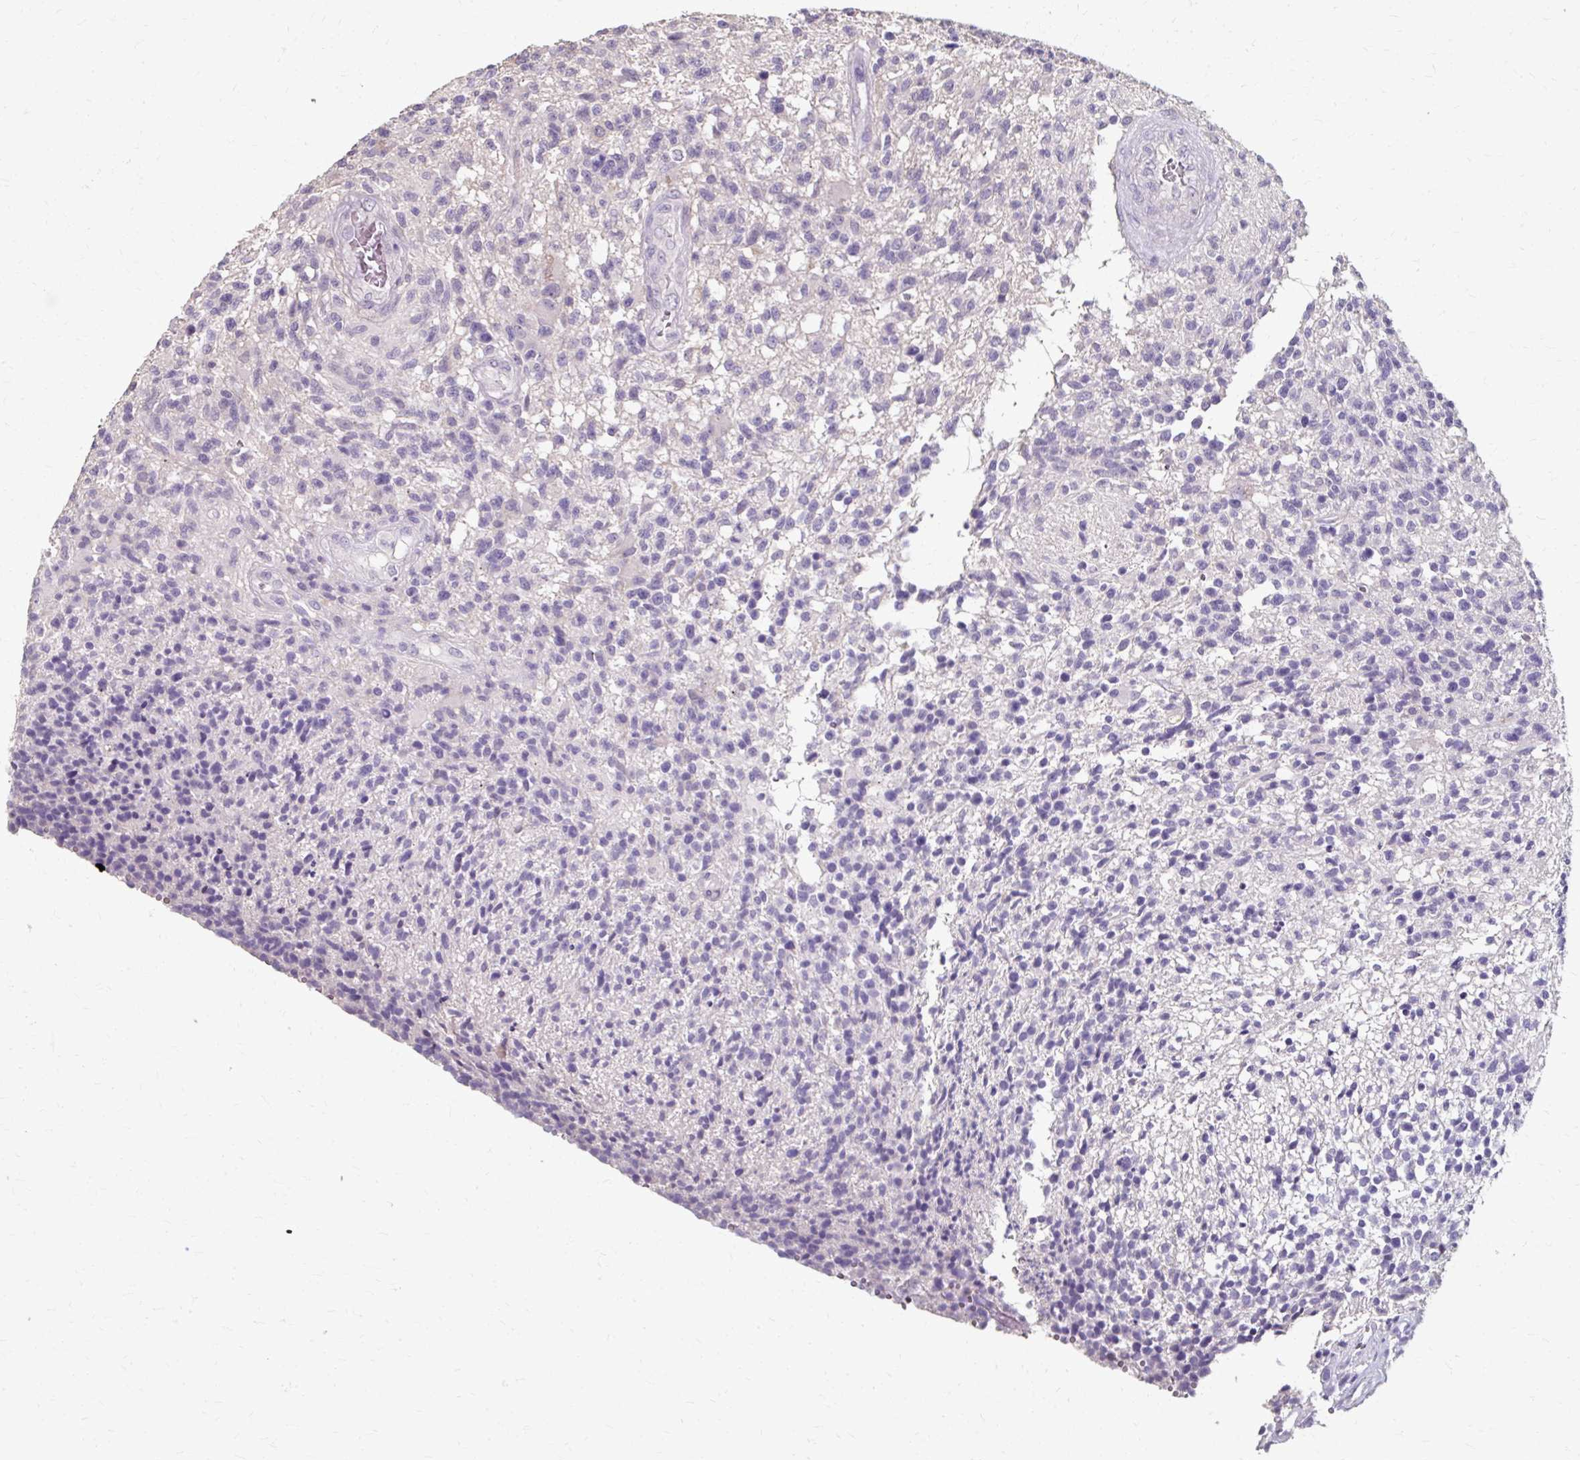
{"staining": {"intensity": "negative", "quantity": "none", "location": "none"}, "tissue": "glioma", "cell_type": "Tumor cells", "image_type": "cancer", "snomed": [{"axis": "morphology", "description": "Glioma, malignant, High grade"}, {"axis": "topography", "description": "Brain"}], "caption": "Immunohistochemistry micrograph of neoplastic tissue: human glioma stained with DAB reveals no significant protein staining in tumor cells.", "gene": "KLHL24", "patient": {"sex": "male", "age": 56}}